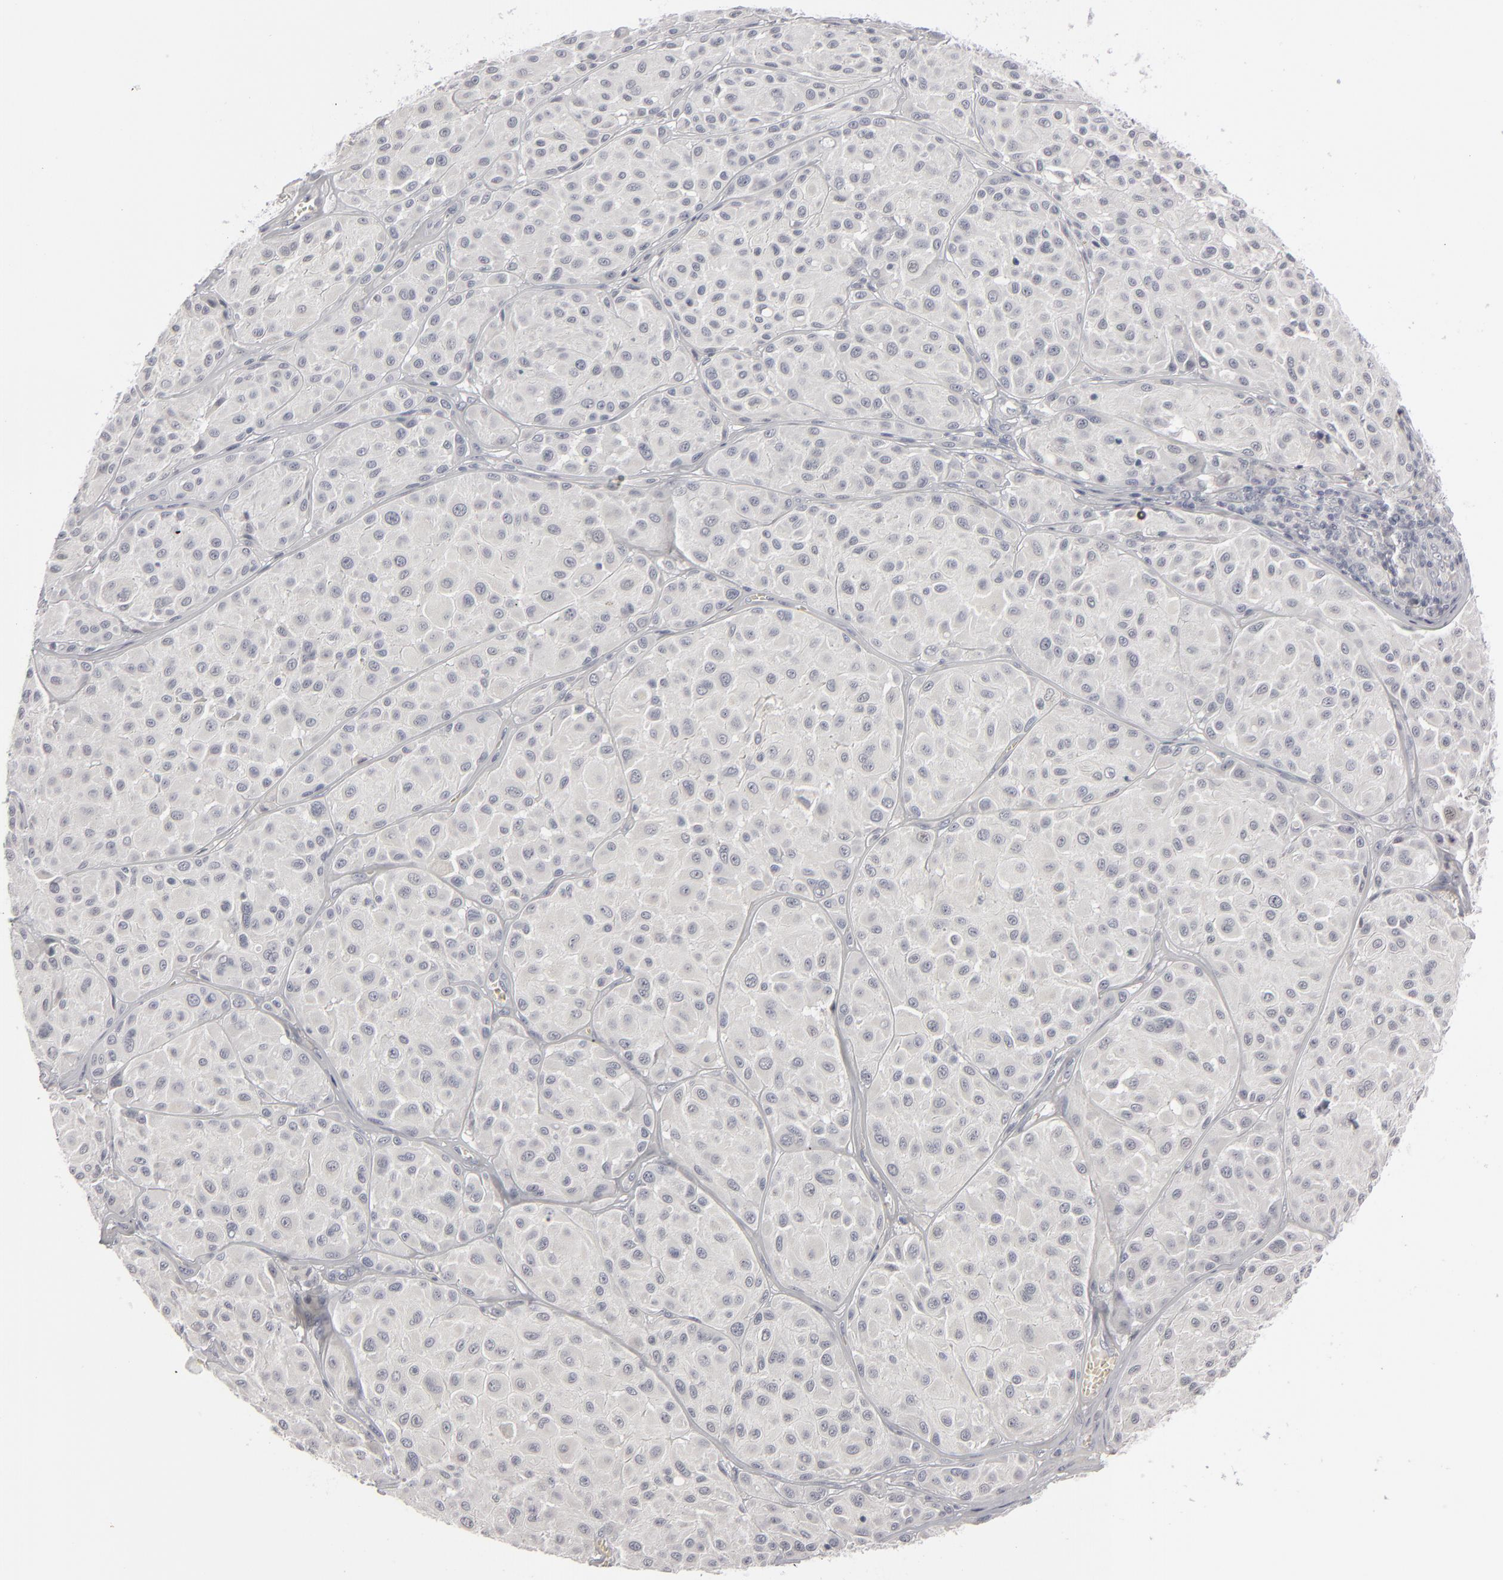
{"staining": {"intensity": "negative", "quantity": "none", "location": "none"}, "tissue": "melanoma", "cell_type": "Tumor cells", "image_type": "cancer", "snomed": [{"axis": "morphology", "description": "Malignant melanoma, NOS"}, {"axis": "topography", "description": "Skin"}], "caption": "This image is of melanoma stained with immunohistochemistry (IHC) to label a protein in brown with the nuclei are counter-stained blue. There is no positivity in tumor cells.", "gene": "KIAA1210", "patient": {"sex": "male", "age": 36}}